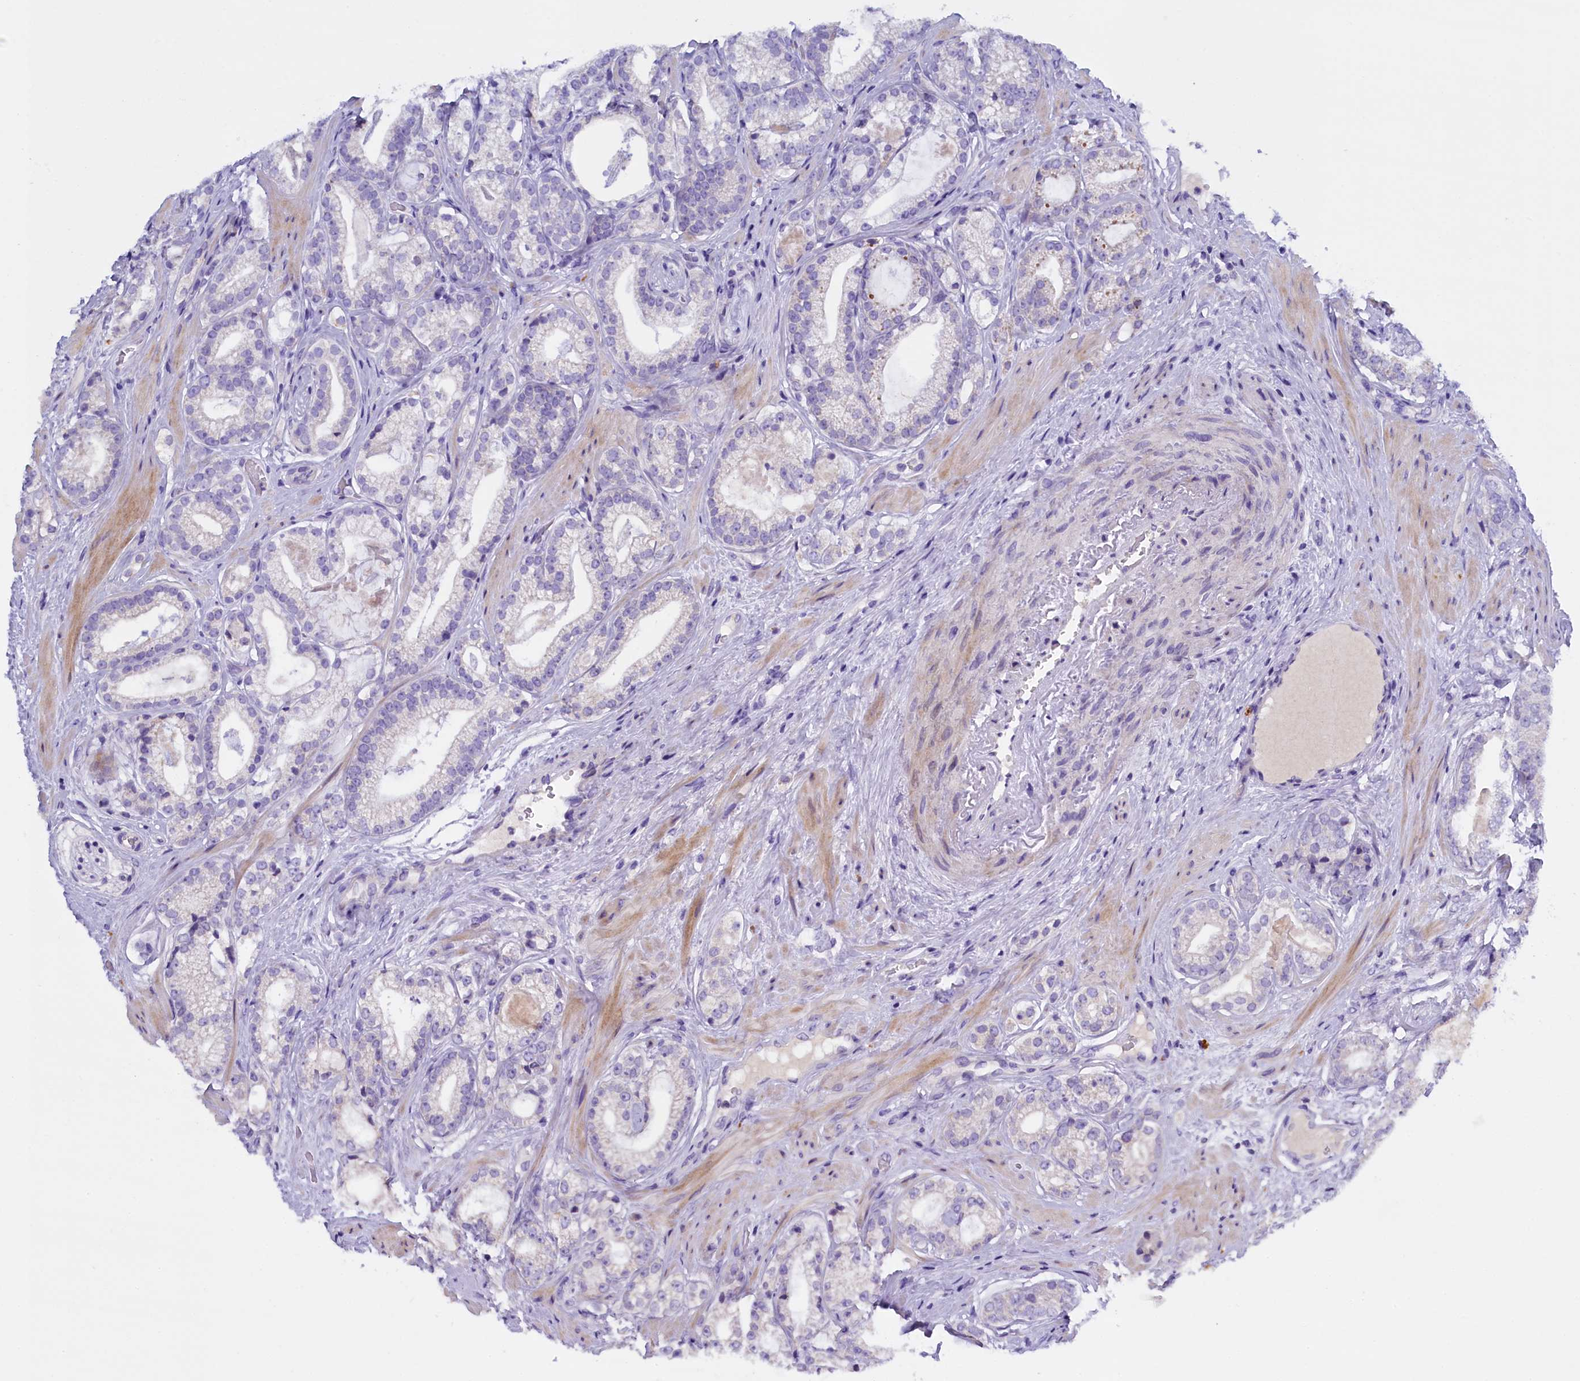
{"staining": {"intensity": "negative", "quantity": "none", "location": "none"}, "tissue": "prostate cancer", "cell_type": "Tumor cells", "image_type": "cancer", "snomed": [{"axis": "morphology", "description": "Adenocarcinoma, High grade"}, {"axis": "topography", "description": "Prostate"}], "caption": "This is a histopathology image of IHC staining of prostate cancer, which shows no expression in tumor cells. Brightfield microscopy of immunohistochemistry (IHC) stained with DAB (brown) and hematoxylin (blue), captured at high magnification.", "gene": "RTTN", "patient": {"sex": "male", "age": 60}}